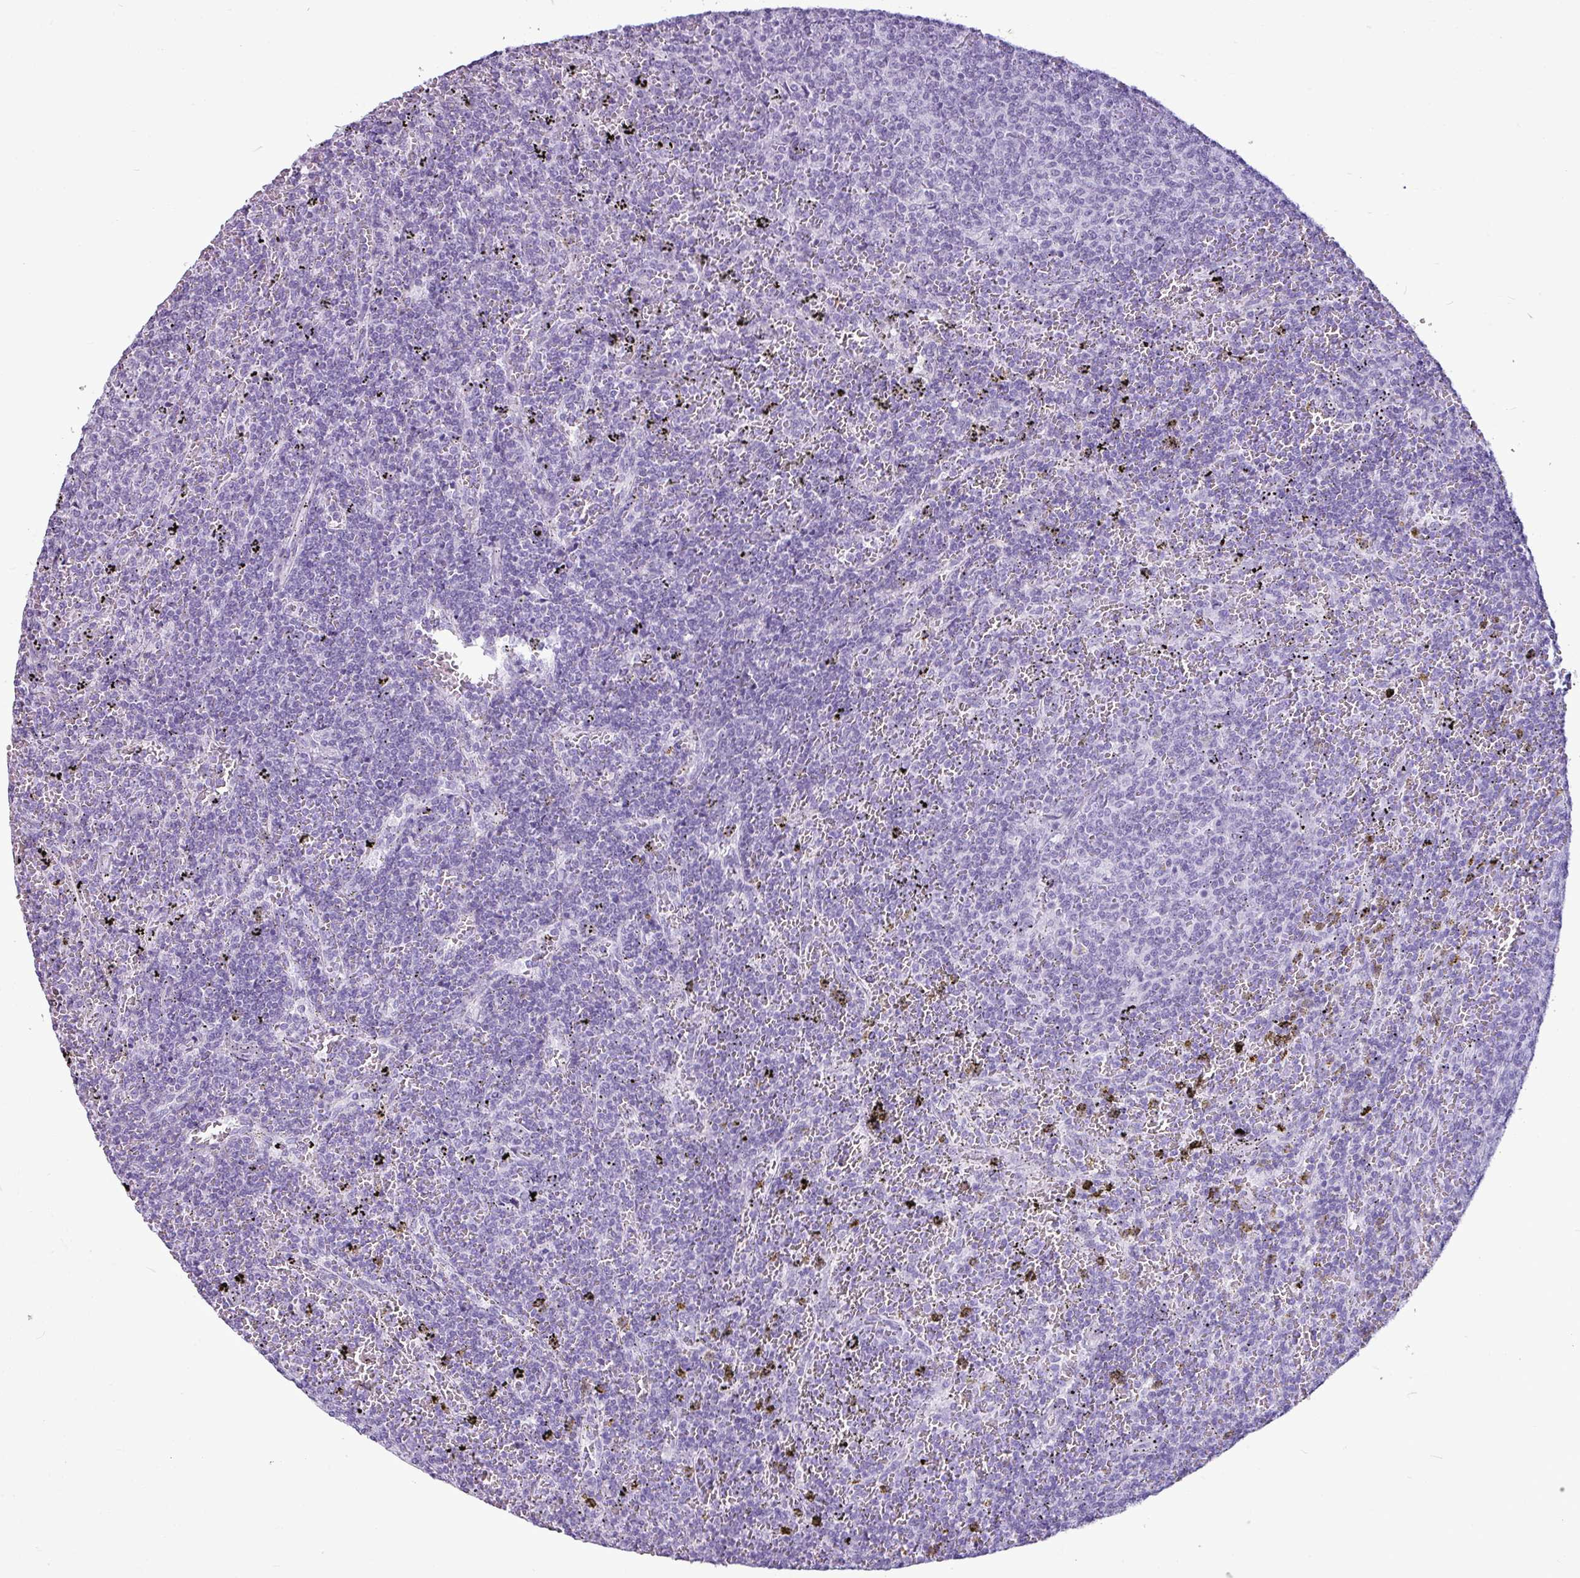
{"staining": {"intensity": "negative", "quantity": "none", "location": "none"}, "tissue": "lymphoma", "cell_type": "Tumor cells", "image_type": "cancer", "snomed": [{"axis": "morphology", "description": "Malignant lymphoma, non-Hodgkin's type, Low grade"}, {"axis": "topography", "description": "Spleen"}], "caption": "Human low-grade malignant lymphoma, non-Hodgkin's type stained for a protein using IHC reveals no staining in tumor cells.", "gene": "AMY1B", "patient": {"sex": "female", "age": 50}}